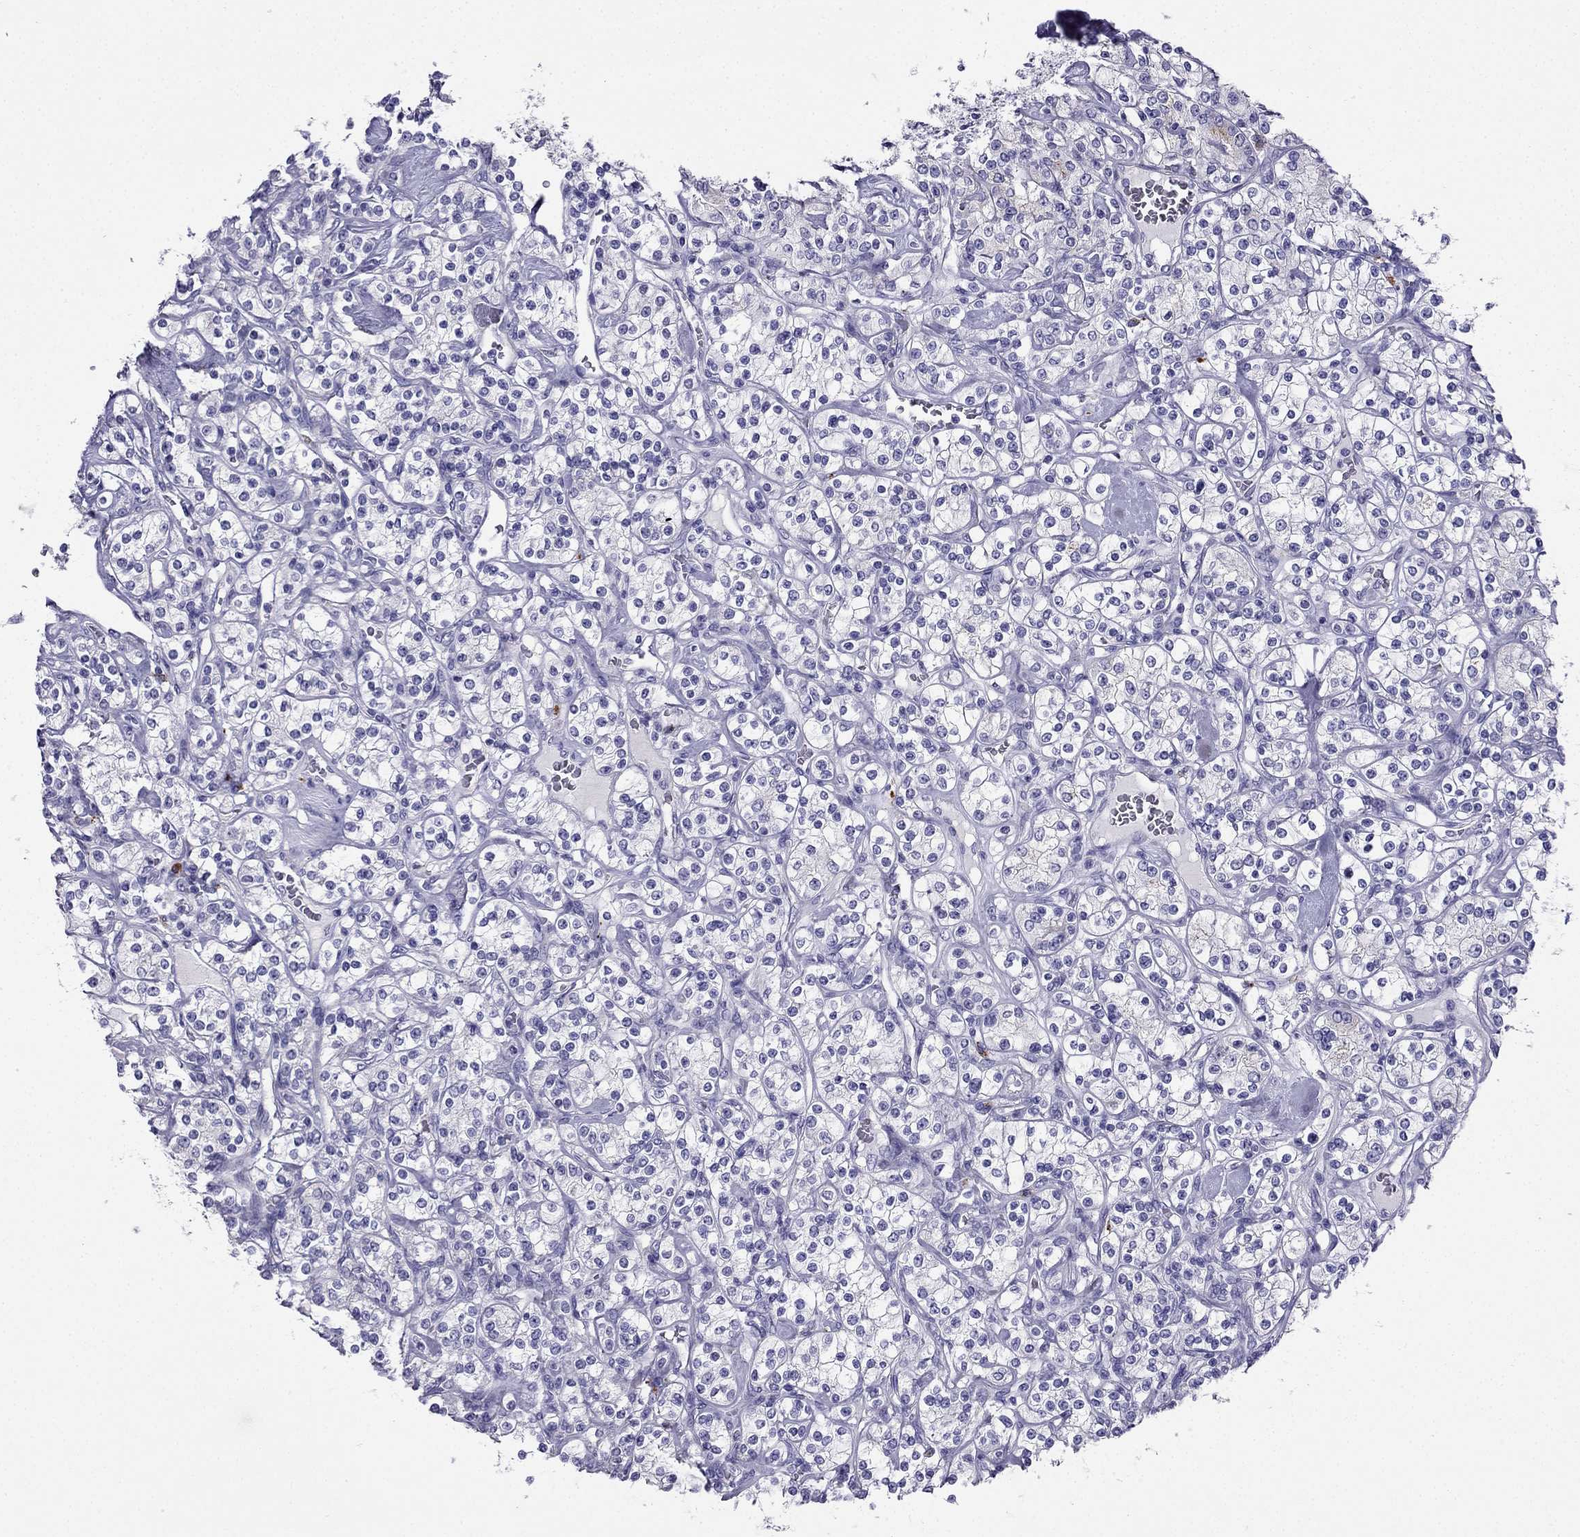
{"staining": {"intensity": "negative", "quantity": "none", "location": "none"}, "tissue": "renal cancer", "cell_type": "Tumor cells", "image_type": "cancer", "snomed": [{"axis": "morphology", "description": "Adenocarcinoma, NOS"}, {"axis": "topography", "description": "Kidney"}], "caption": "The immunohistochemistry photomicrograph has no significant expression in tumor cells of renal cancer (adenocarcinoma) tissue.", "gene": "PTH", "patient": {"sex": "male", "age": 77}}